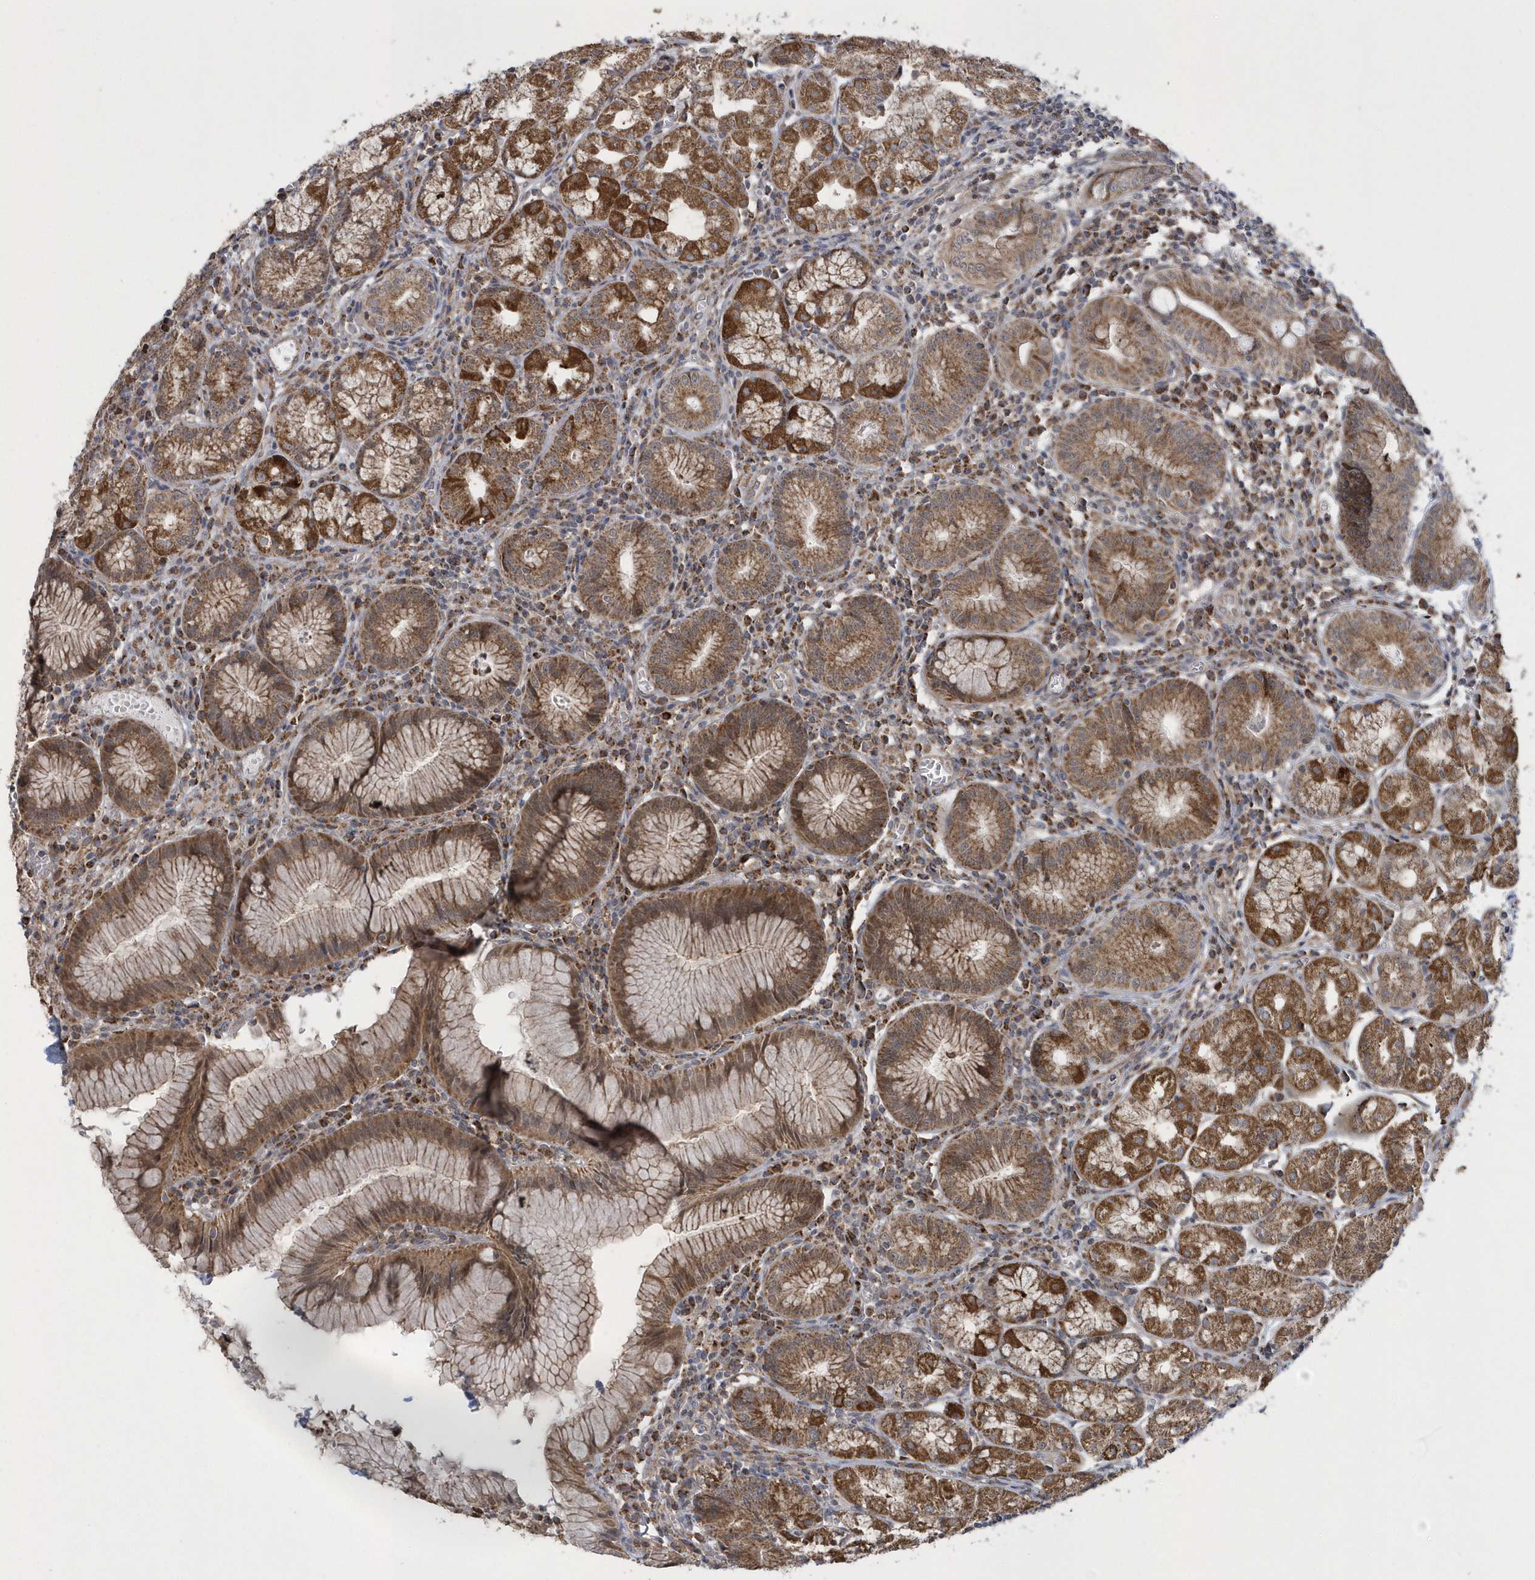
{"staining": {"intensity": "strong", "quantity": "25%-75%", "location": "cytoplasmic/membranous"}, "tissue": "stomach", "cell_type": "Glandular cells", "image_type": "normal", "snomed": [{"axis": "morphology", "description": "Normal tissue, NOS"}, {"axis": "topography", "description": "Stomach"}], "caption": "Unremarkable stomach reveals strong cytoplasmic/membranous expression in approximately 25%-75% of glandular cells, visualized by immunohistochemistry.", "gene": "SLX9", "patient": {"sex": "male", "age": 55}}